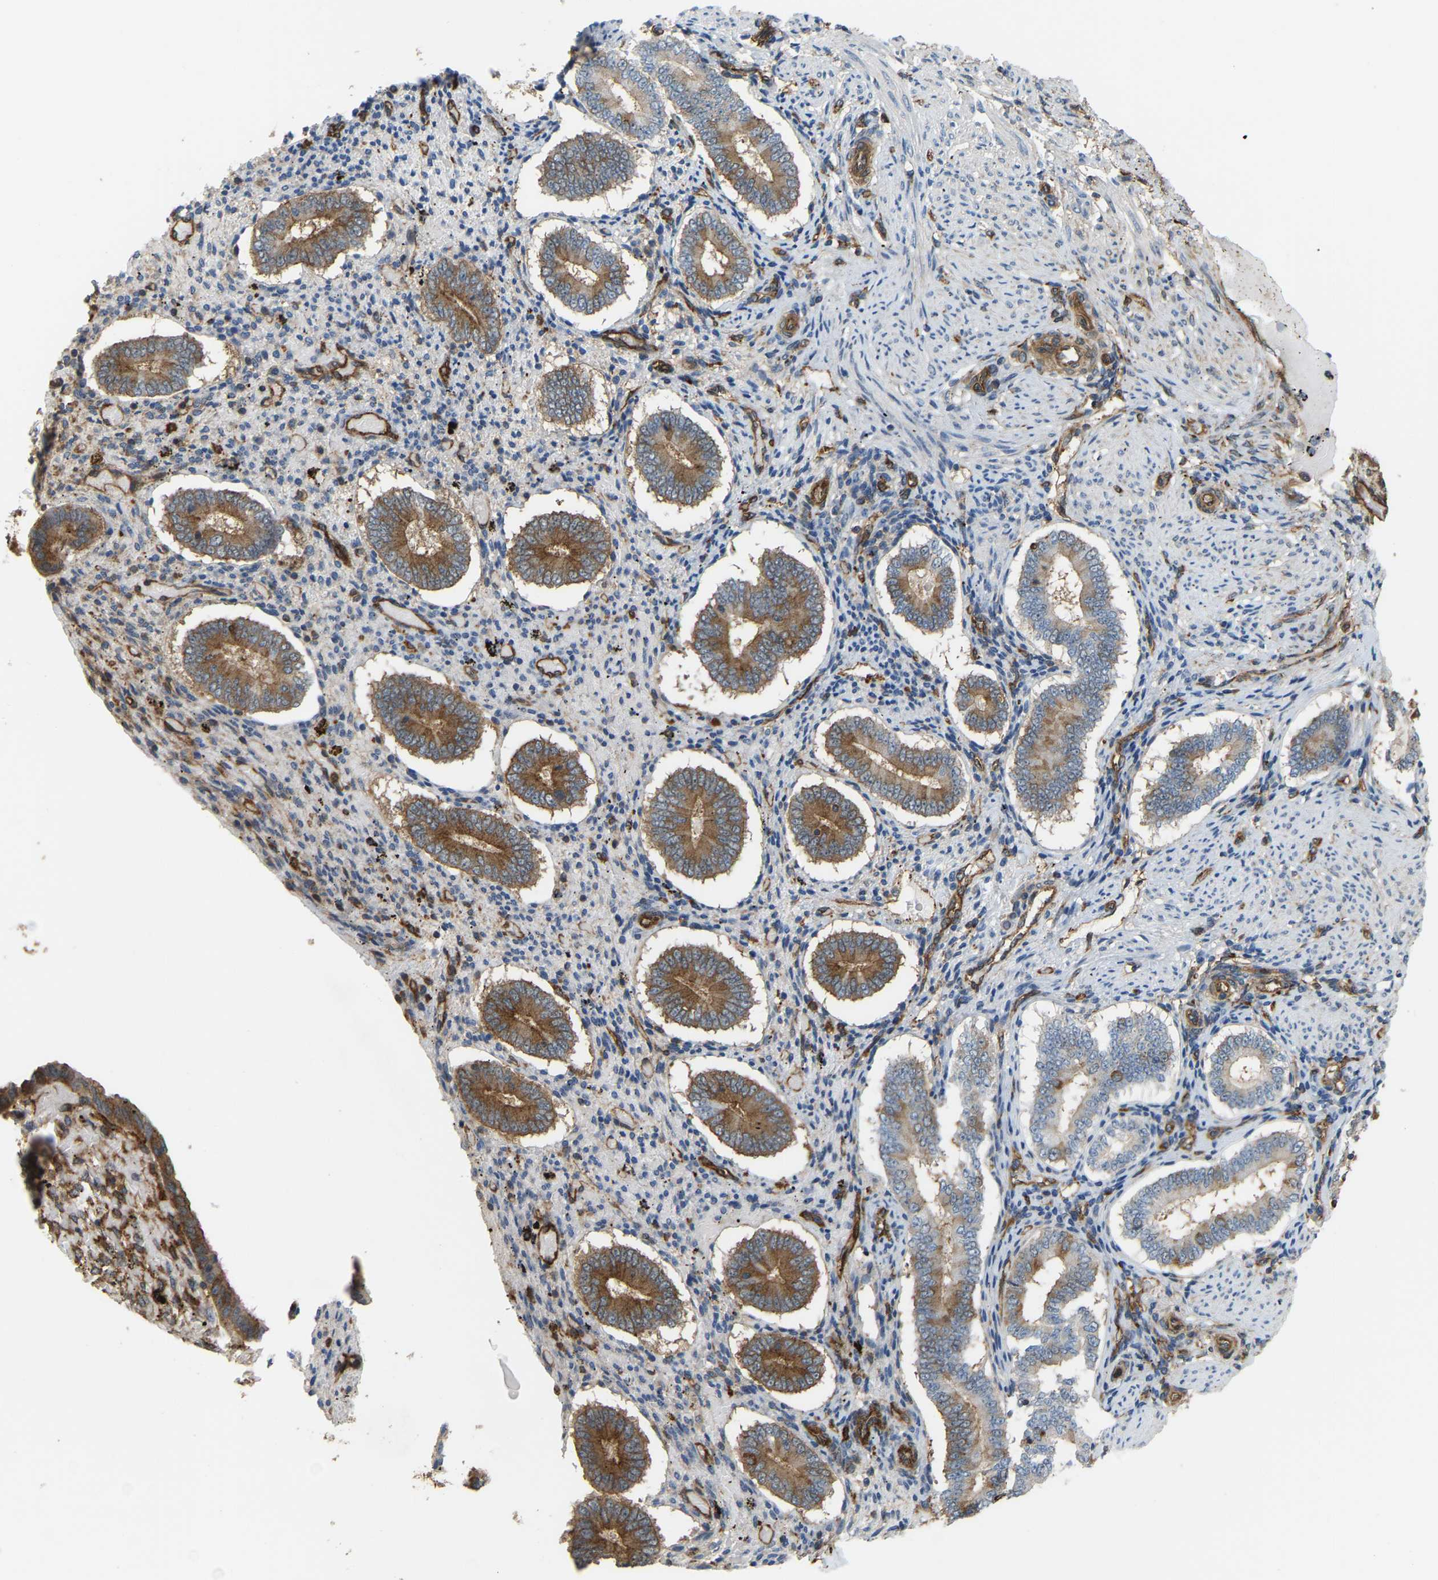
{"staining": {"intensity": "moderate", "quantity": "25%-75%", "location": "cytoplasmic/membranous"}, "tissue": "endometrium", "cell_type": "Cells in endometrial stroma", "image_type": "normal", "snomed": [{"axis": "morphology", "description": "Normal tissue, NOS"}, {"axis": "topography", "description": "Endometrium"}], "caption": "Moderate cytoplasmic/membranous positivity for a protein is appreciated in about 25%-75% of cells in endometrial stroma of normal endometrium using immunohistochemistry.", "gene": "PICALM", "patient": {"sex": "female", "age": 42}}